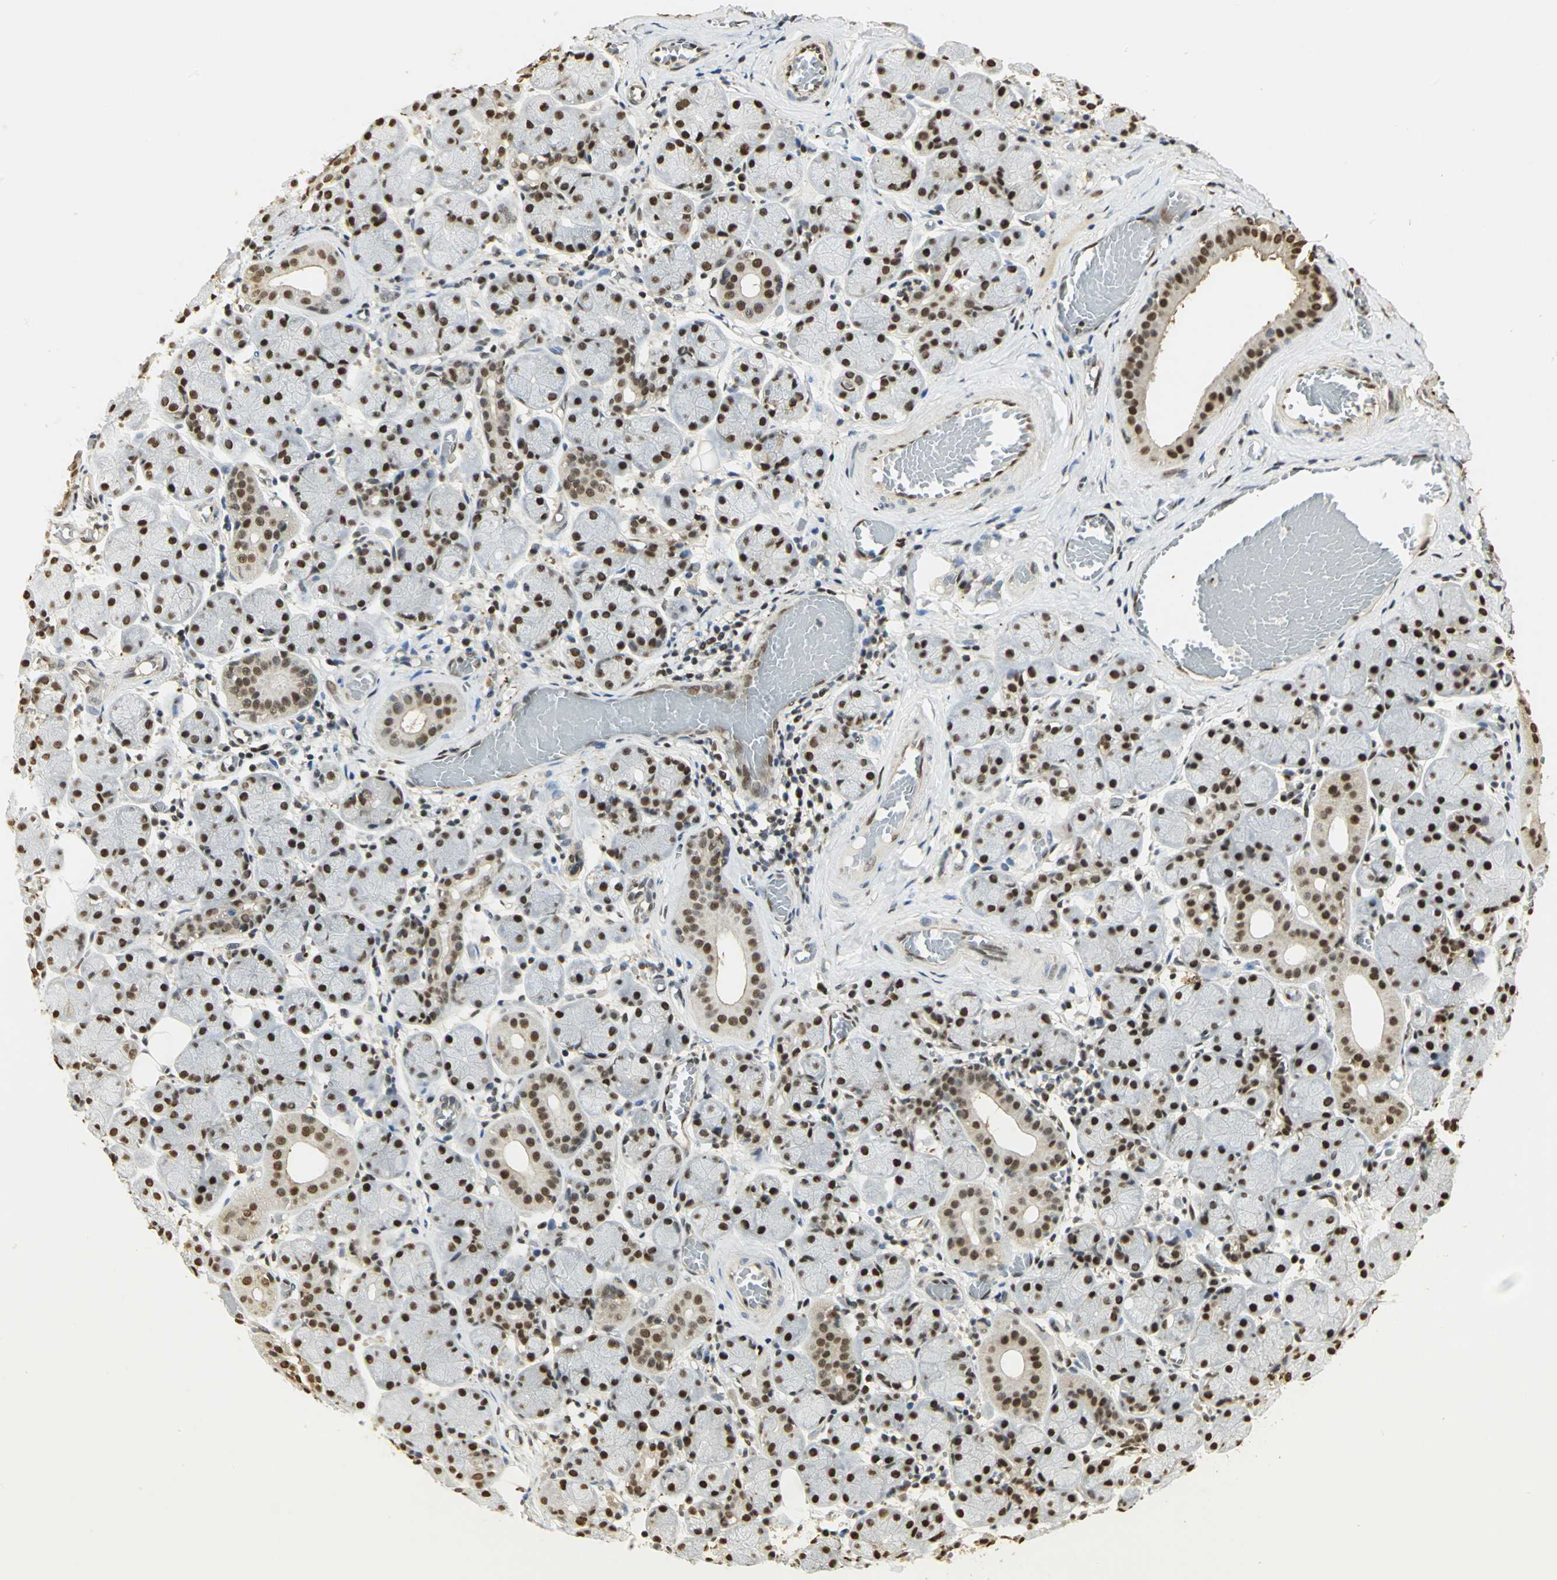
{"staining": {"intensity": "strong", "quantity": ">75%", "location": "nuclear"}, "tissue": "salivary gland", "cell_type": "Glandular cells", "image_type": "normal", "snomed": [{"axis": "morphology", "description": "Normal tissue, NOS"}, {"axis": "topography", "description": "Salivary gland"}], "caption": "This is a micrograph of IHC staining of benign salivary gland, which shows strong expression in the nuclear of glandular cells.", "gene": "SET", "patient": {"sex": "female", "age": 24}}